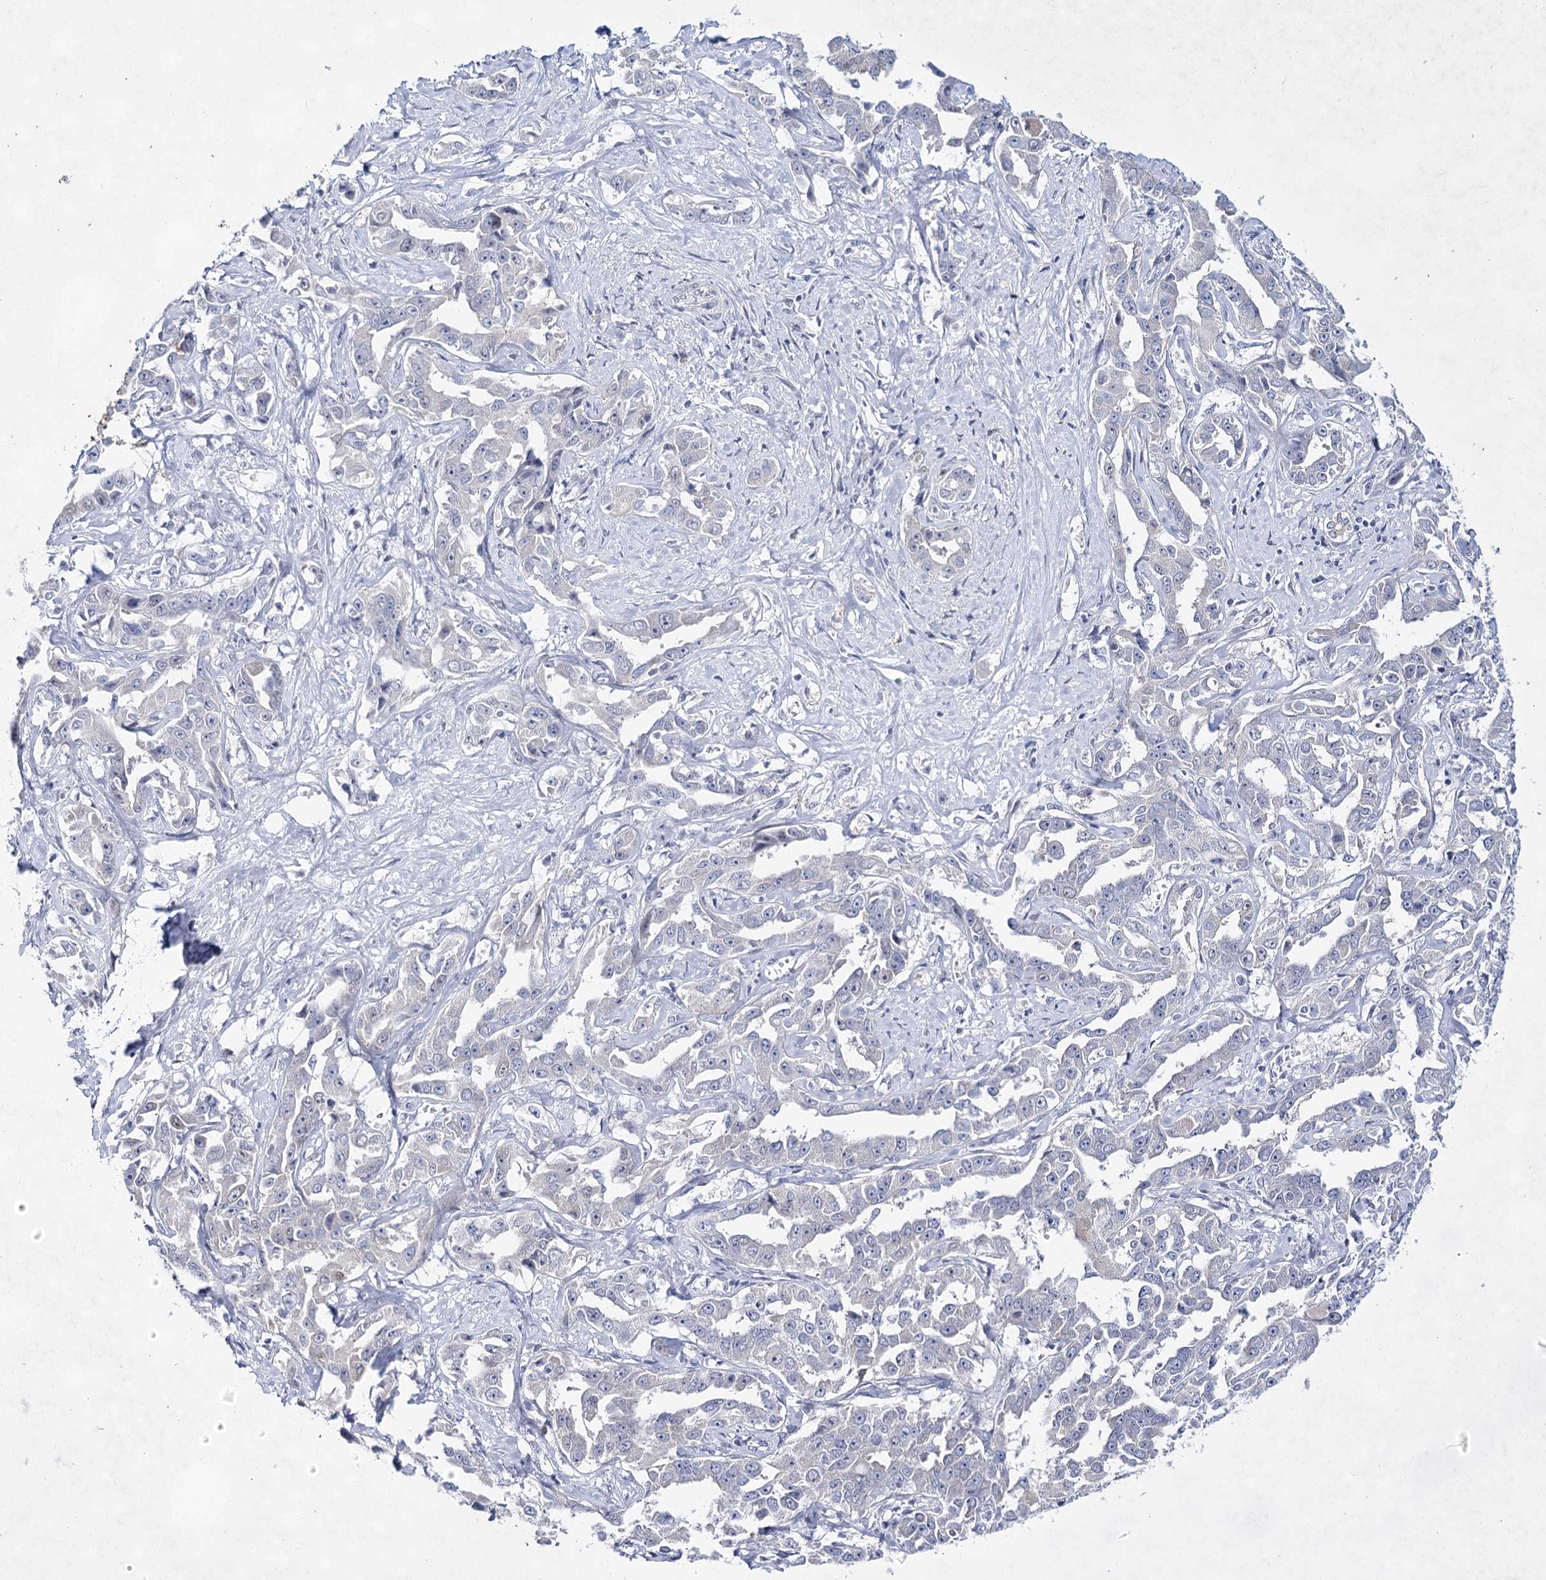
{"staining": {"intensity": "negative", "quantity": "none", "location": "none"}, "tissue": "liver cancer", "cell_type": "Tumor cells", "image_type": "cancer", "snomed": [{"axis": "morphology", "description": "Cholangiocarcinoma"}, {"axis": "topography", "description": "Liver"}], "caption": "Immunohistochemical staining of human cholangiocarcinoma (liver) reveals no significant staining in tumor cells.", "gene": "UGDH", "patient": {"sex": "male", "age": 59}}